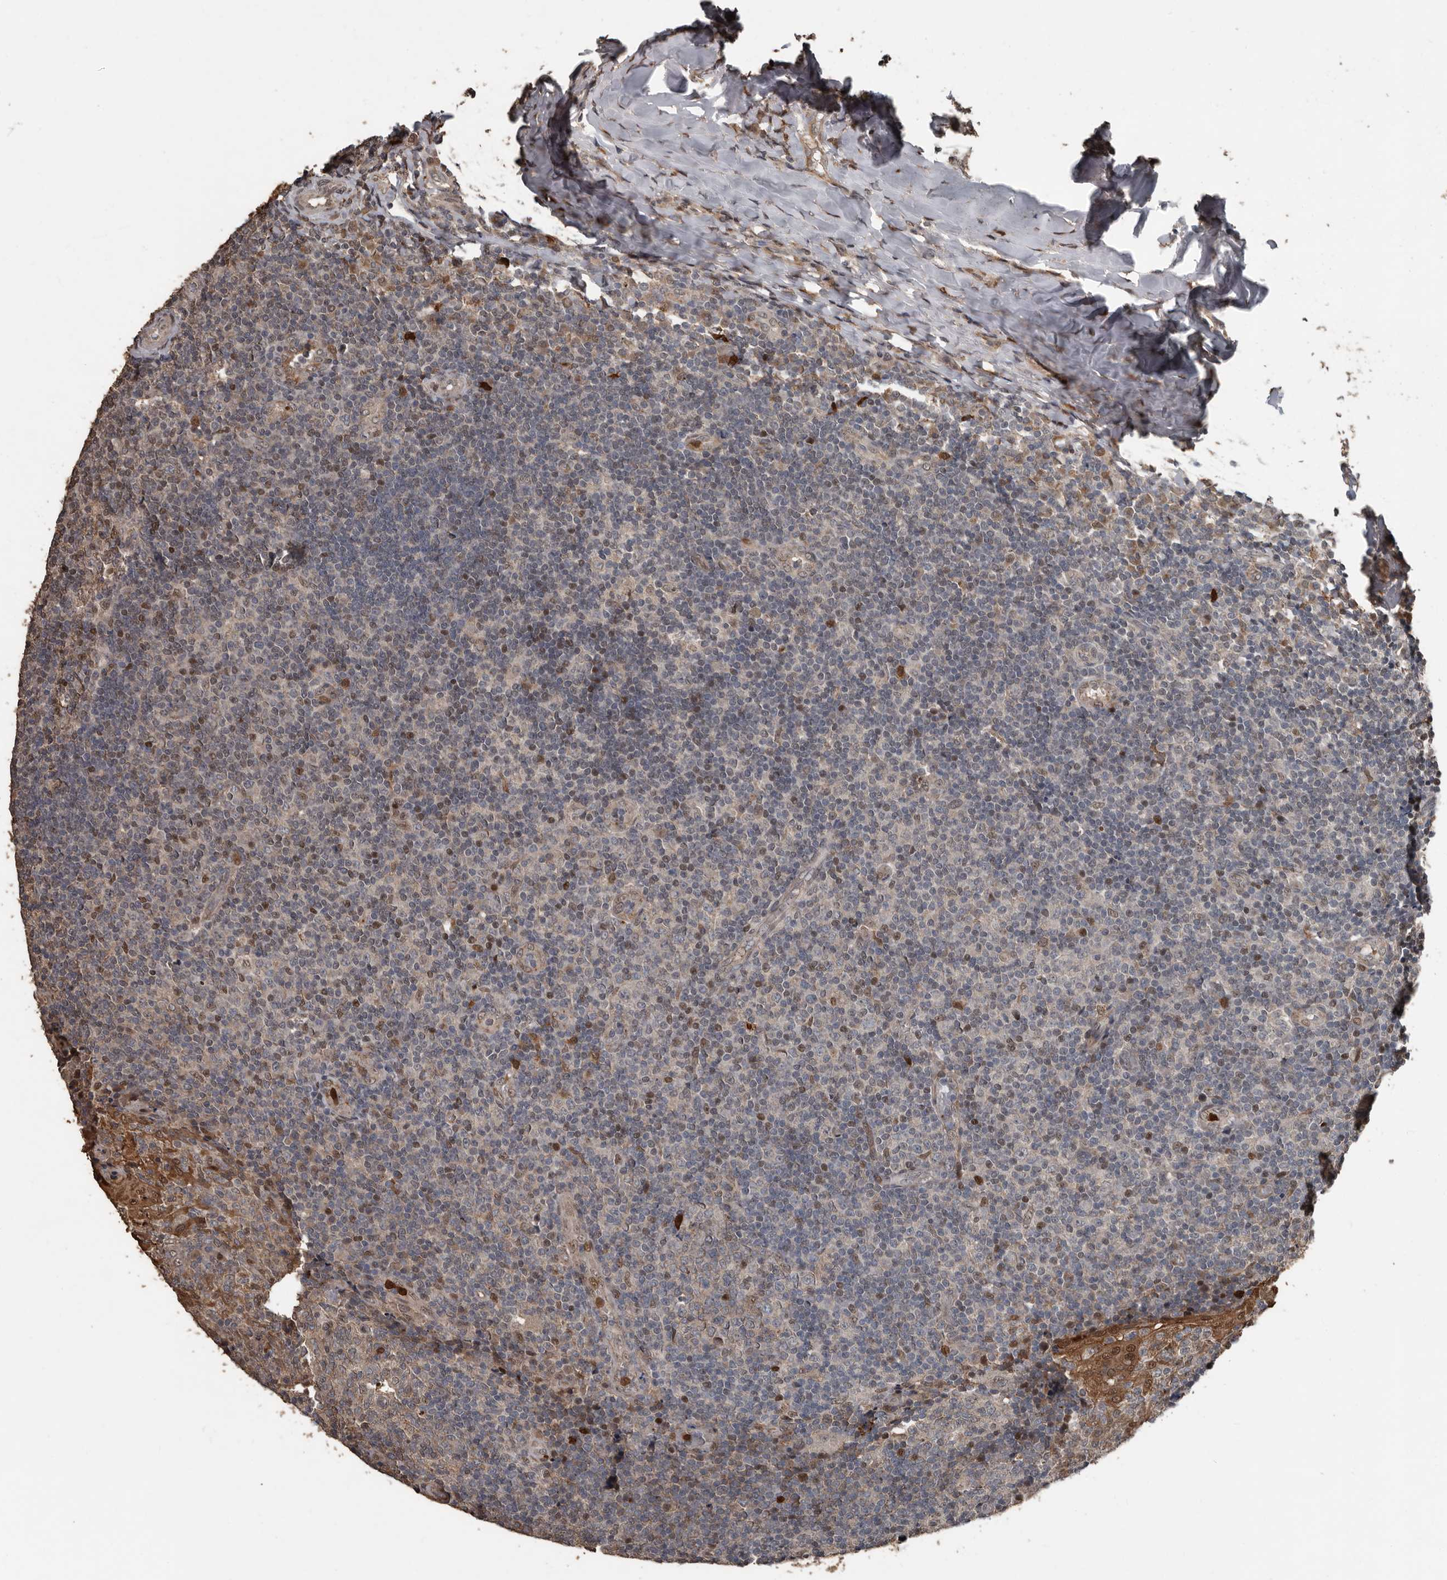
{"staining": {"intensity": "moderate", "quantity": "<25%", "location": "cytoplasmic/membranous,nuclear"}, "tissue": "tonsil", "cell_type": "Germinal center cells", "image_type": "normal", "snomed": [{"axis": "morphology", "description": "Normal tissue, NOS"}, {"axis": "topography", "description": "Tonsil"}], "caption": "High-power microscopy captured an immunohistochemistry (IHC) histopathology image of unremarkable tonsil, revealing moderate cytoplasmic/membranous,nuclear staining in approximately <25% of germinal center cells. The protein of interest is shown in brown color, while the nuclei are stained blue.", "gene": "FSBP", "patient": {"sex": "female", "age": 19}}